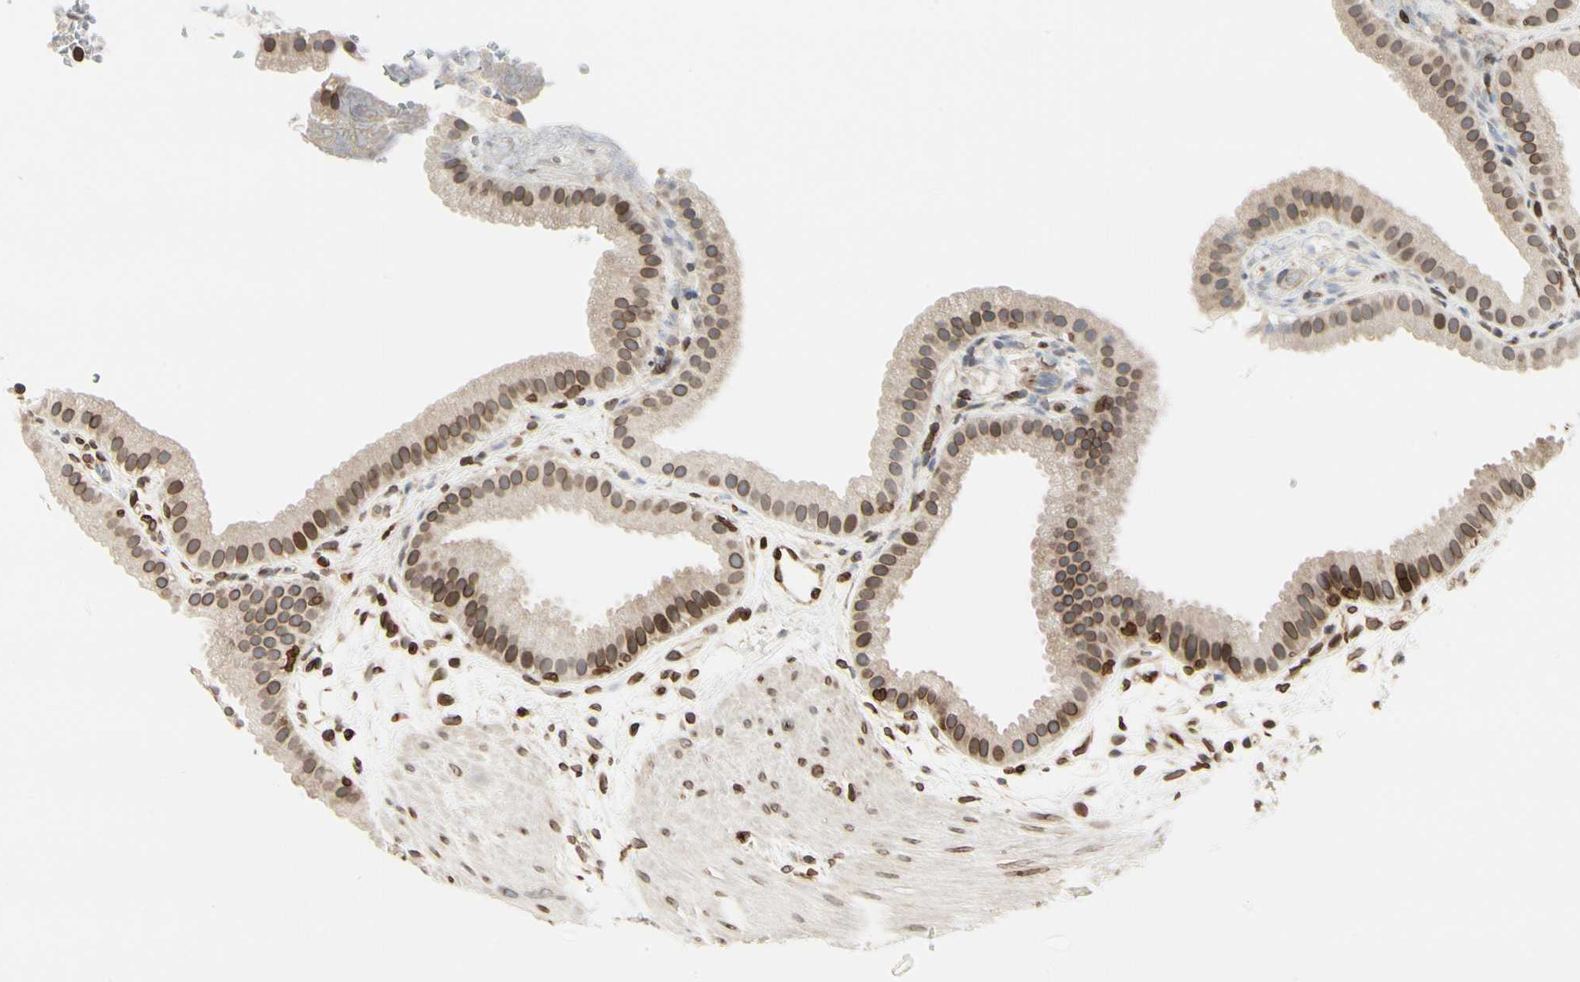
{"staining": {"intensity": "moderate", "quantity": ">75%", "location": "cytoplasmic/membranous,nuclear"}, "tissue": "gallbladder", "cell_type": "Glandular cells", "image_type": "normal", "snomed": [{"axis": "morphology", "description": "Normal tissue, NOS"}, {"axis": "topography", "description": "Gallbladder"}], "caption": "Brown immunohistochemical staining in unremarkable human gallbladder shows moderate cytoplasmic/membranous,nuclear positivity in approximately >75% of glandular cells. The staining was performed using DAB, with brown indicating positive protein expression. Nuclei are stained blue with hematoxylin.", "gene": "TMPO", "patient": {"sex": "female", "age": 64}}